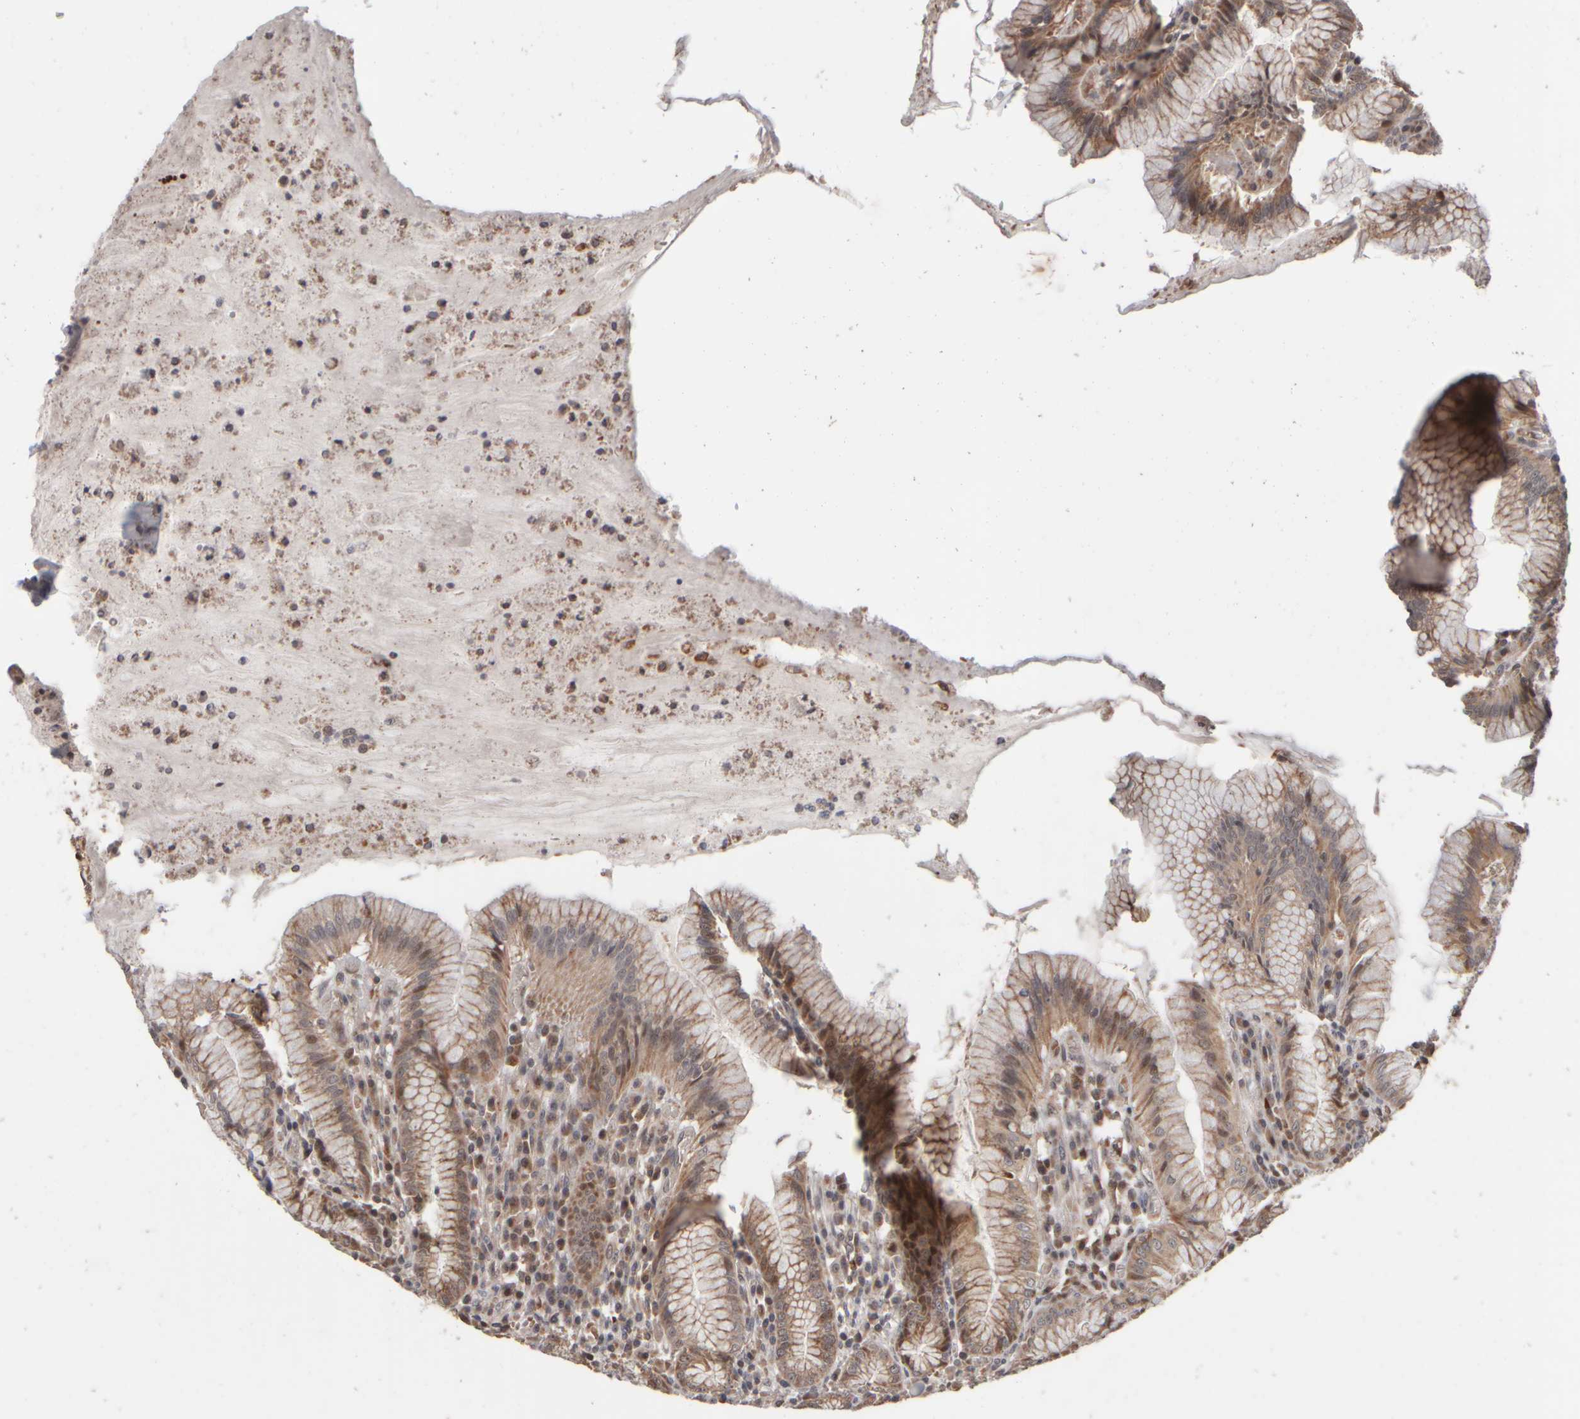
{"staining": {"intensity": "moderate", "quantity": ">75%", "location": "cytoplasmic/membranous,nuclear"}, "tissue": "stomach", "cell_type": "Glandular cells", "image_type": "normal", "snomed": [{"axis": "morphology", "description": "Normal tissue, NOS"}, {"axis": "topography", "description": "Stomach"}], "caption": "The immunohistochemical stain shows moderate cytoplasmic/membranous,nuclear expression in glandular cells of unremarkable stomach.", "gene": "ABHD11", "patient": {"sex": "male", "age": 55}}